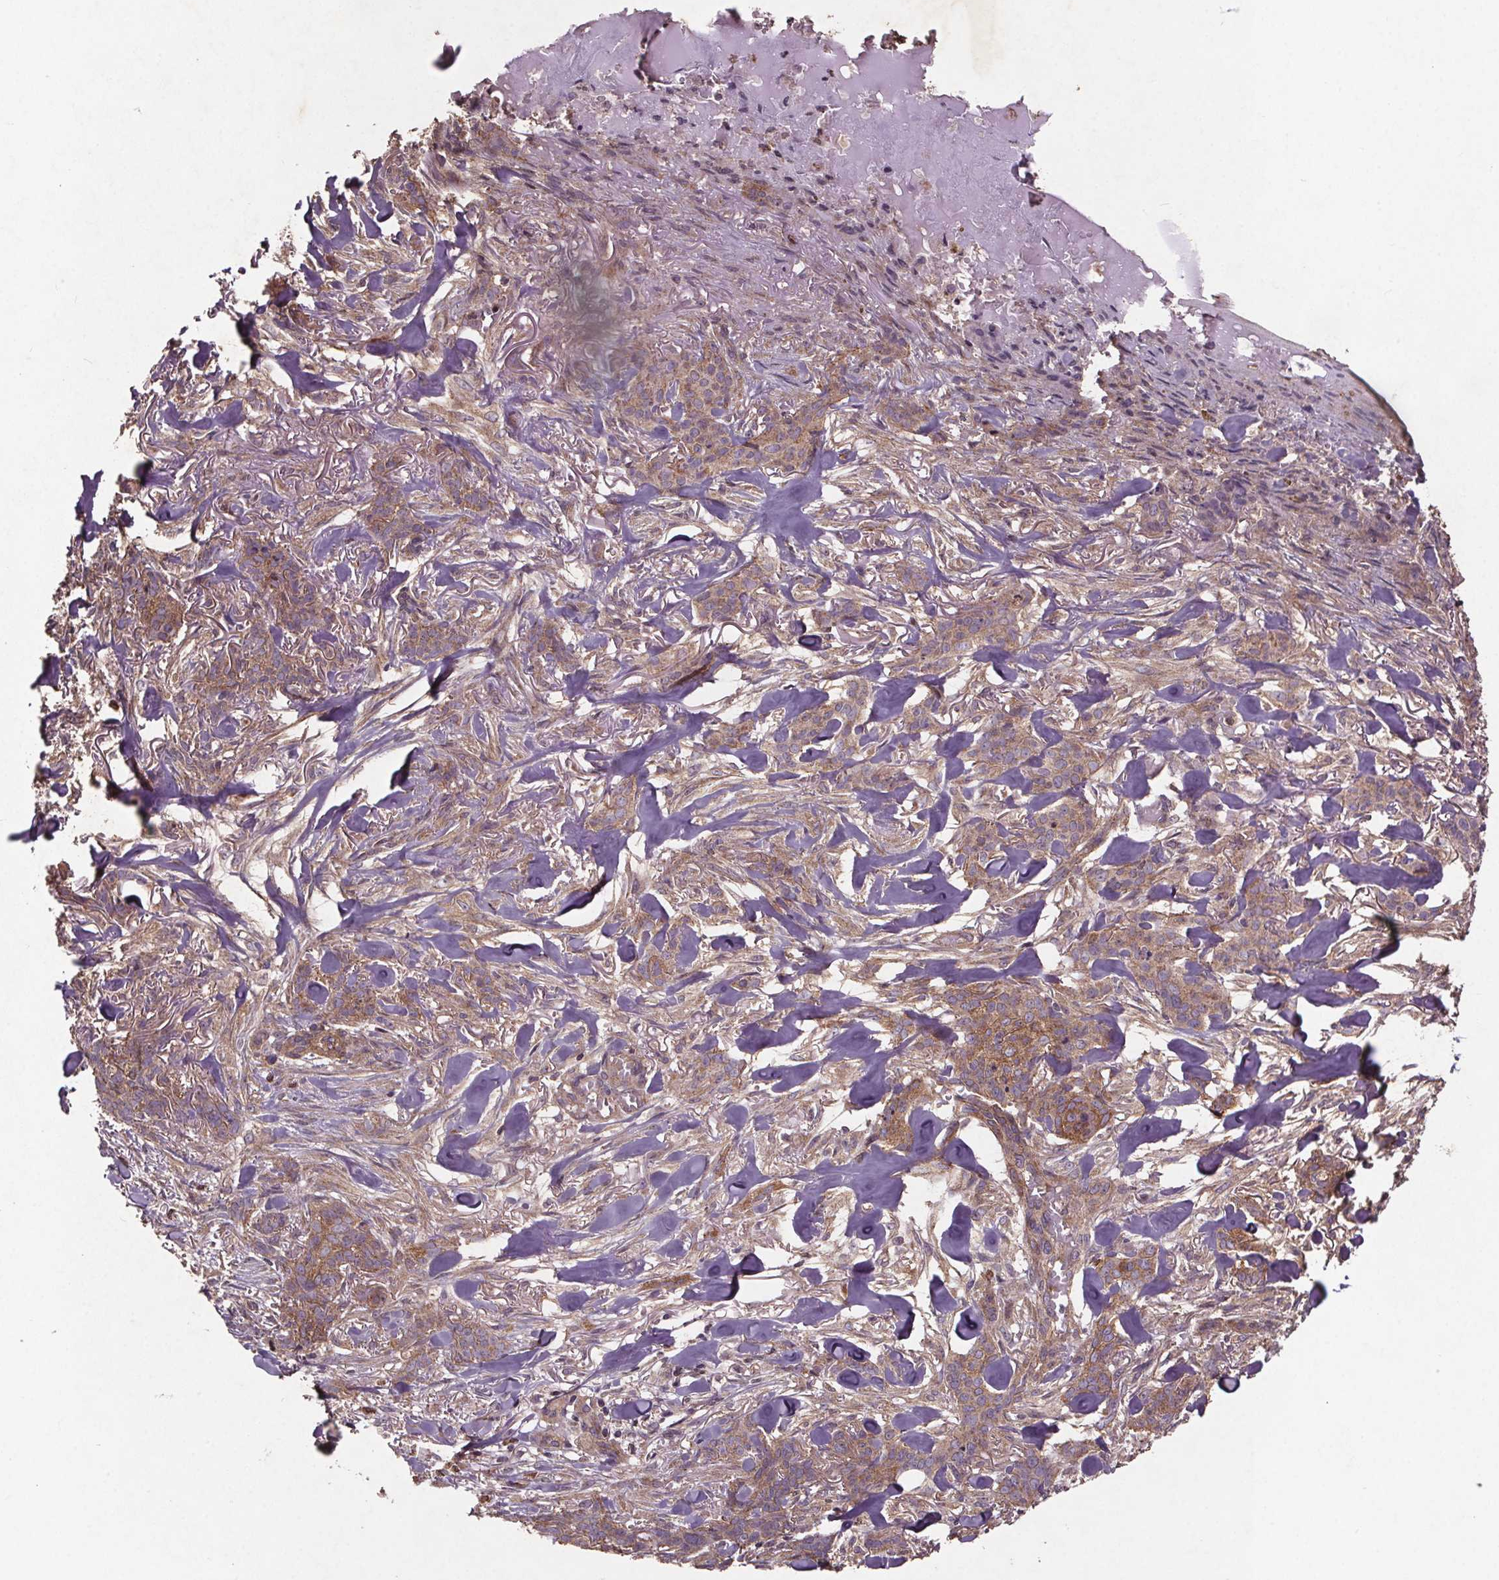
{"staining": {"intensity": "moderate", "quantity": ">75%", "location": "cytoplasmic/membranous"}, "tissue": "skin cancer", "cell_type": "Tumor cells", "image_type": "cancer", "snomed": [{"axis": "morphology", "description": "Basal cell carcinoma"}, {"axis": "topography", "description": "Skin"}], "caption": "Immunohistochemistry (IHC) staining of skin cancer, which demonstrates medium levels of moderate cytoplasmic/membranous expression in approximately >75% of tumor cells indicating moderate cytoplasmic/membranous protein staining. The staining was performed using DAB (brown) for protein detection and nuclei were counterstained in hematoxylin (blue).", "gene": "STRN3", "patient": {"sex": "female", "age": 61}}